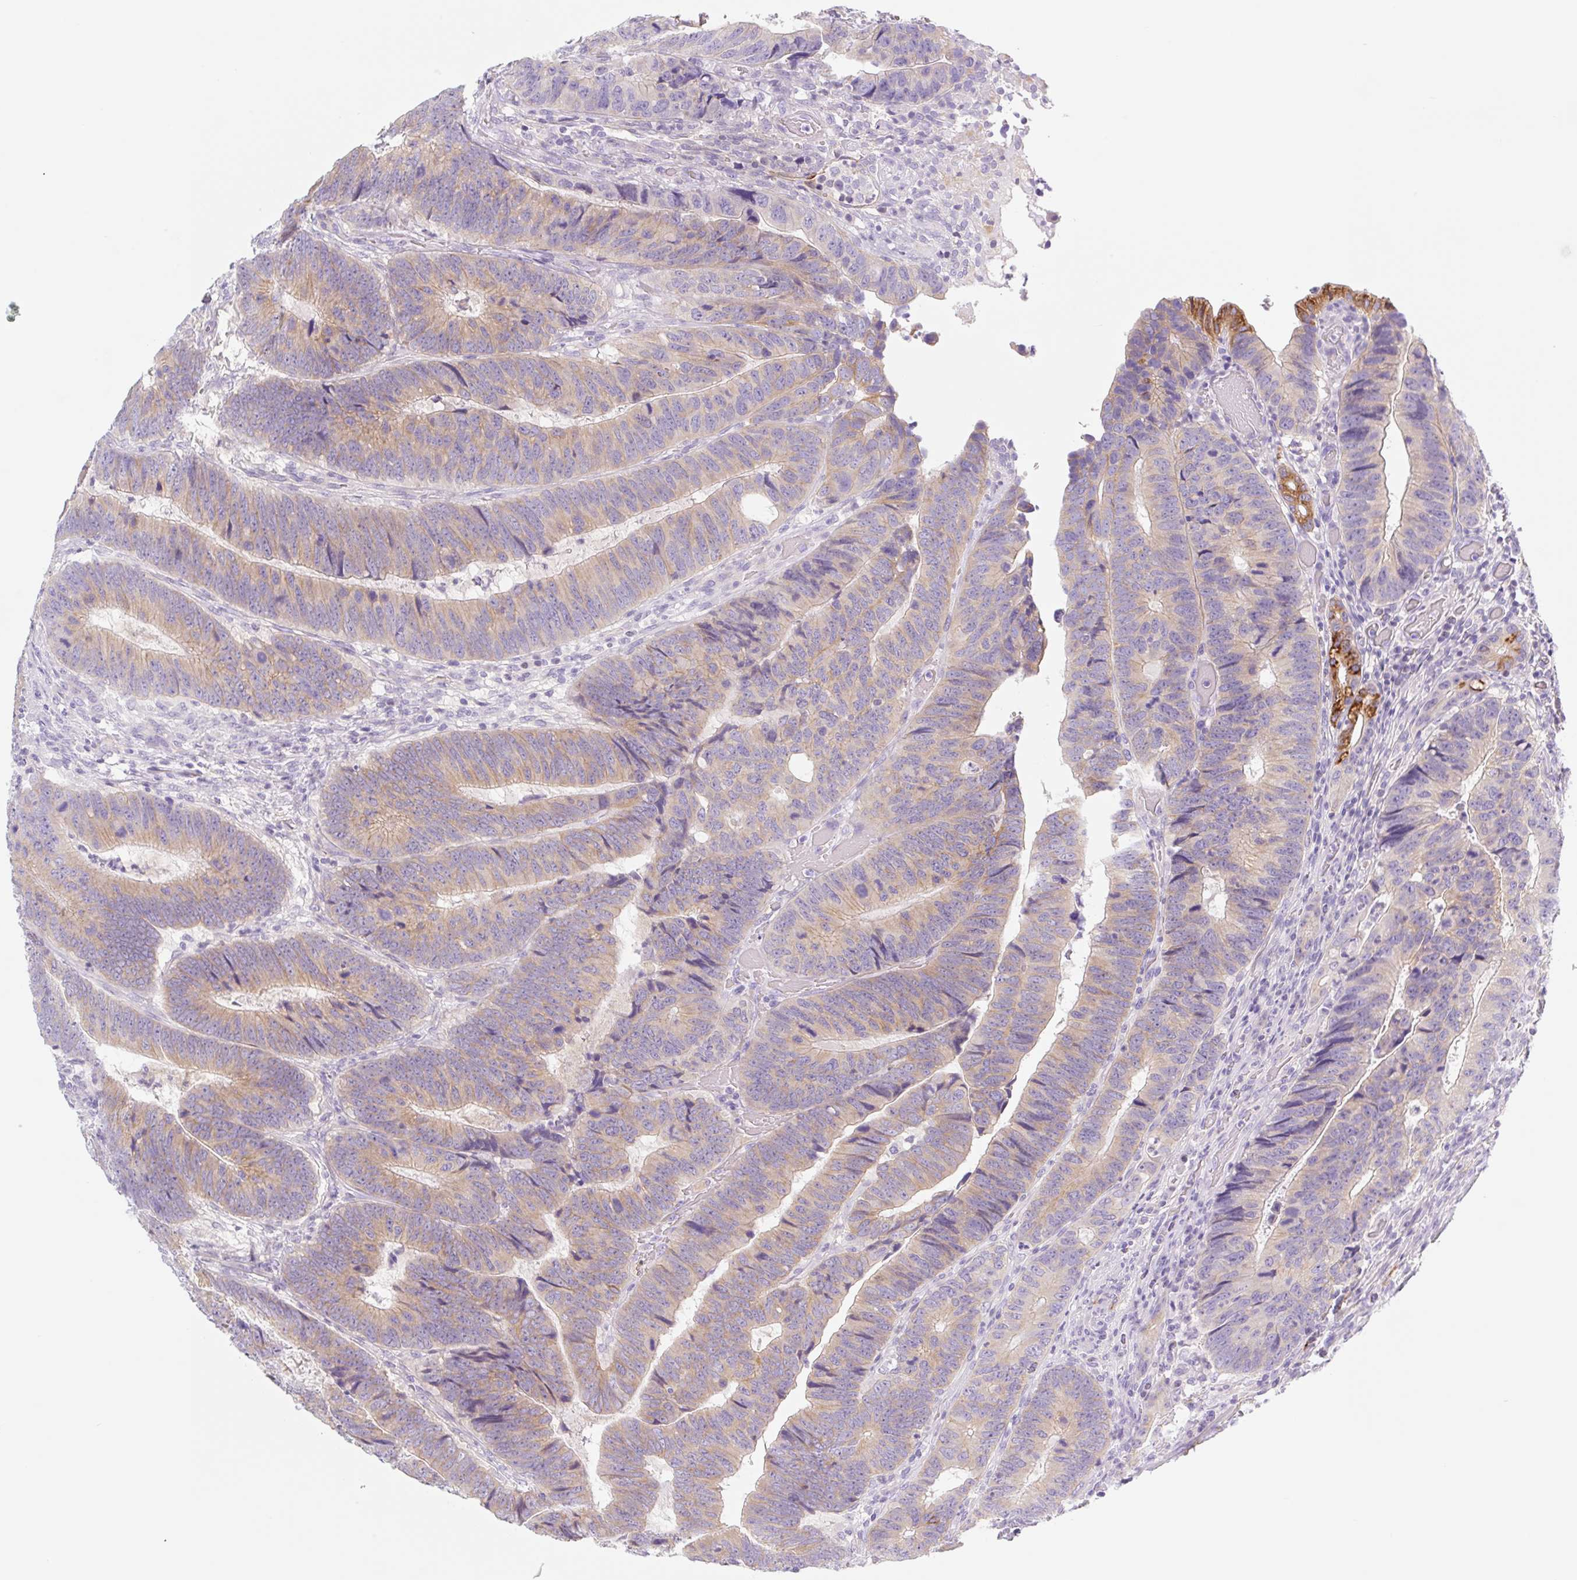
{"staining": {"intensity": "weak", "quantity": ">75%", "location": "cytoplasmic/membranous"}, "tissue": "colorectal cancer", "cell_type": "Tumor cells", "image_type": "cancer", "snomed": [{"axis": "morphology", "description": "Adenocarcinoma, NOS"}, {"axis": "topography", "description": "Colon"}], "caption": "Colorectal cancer (adenocarcinoma) stained with a brown dye exhibits weak cytoplasmic/membranous positive staining in about >75% of tumor cells.", "gene": "LYVE1", "patient": {"sex": "male", "age": 62}}